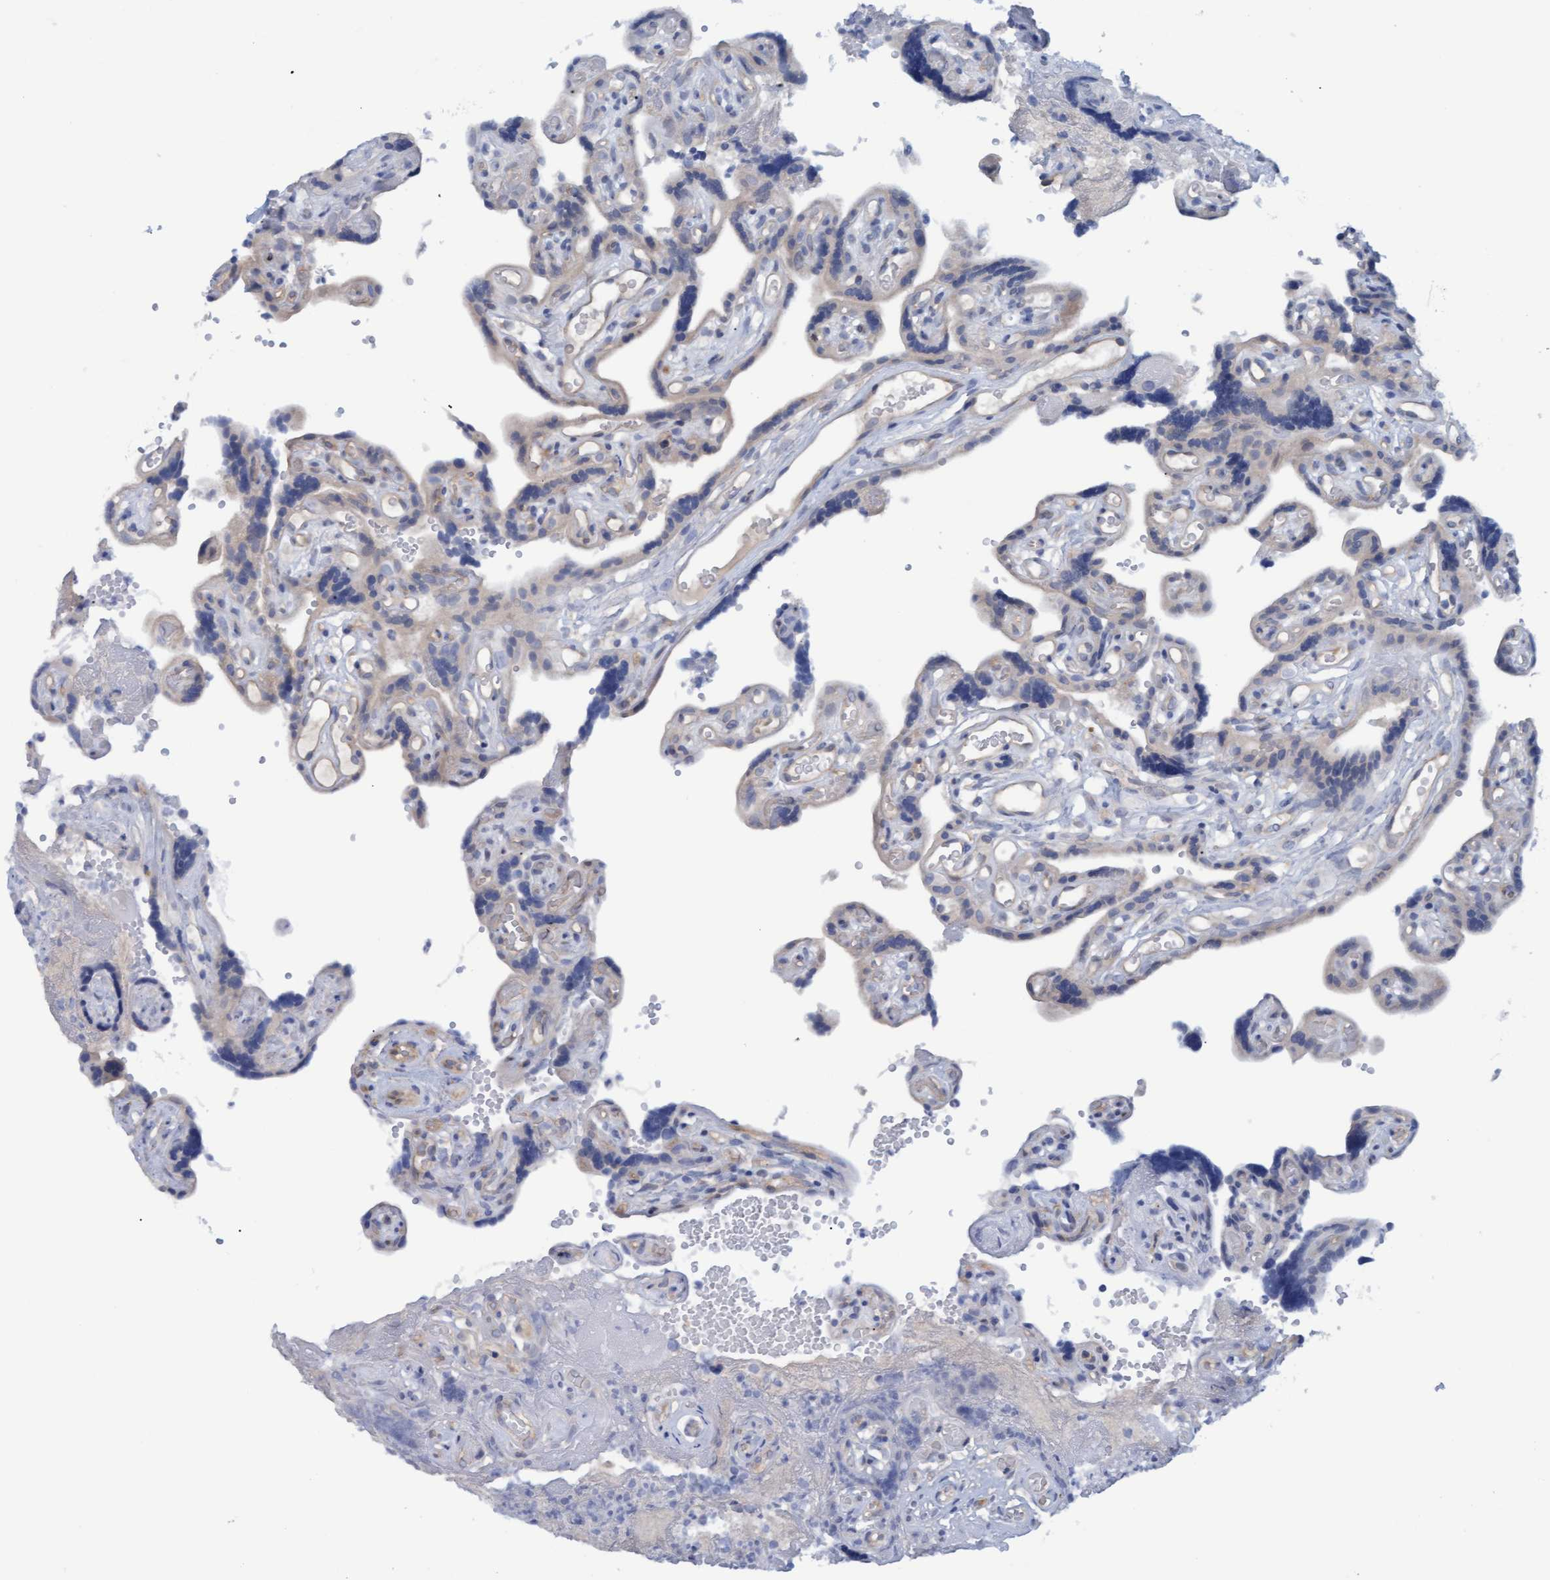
{"staining": {"intensity": "weak", "quantity": "<25%", "location": "cytoplasmic/membranous"}, "tissue": "placenta", "cell_type": "Trophoblastic cells", "image_type": "normal", "snomed": [{"axis": "morphology", "description": "Normal tissue, NOS"}, {"axis": "topography", "description": "Placenta"}], "caption": "This is an IHC micrograph of benign placenta. There is no expression in trophoblastic cells.", "gene": "STXBP1", "patient": {"sex": "female", "age": 30}}